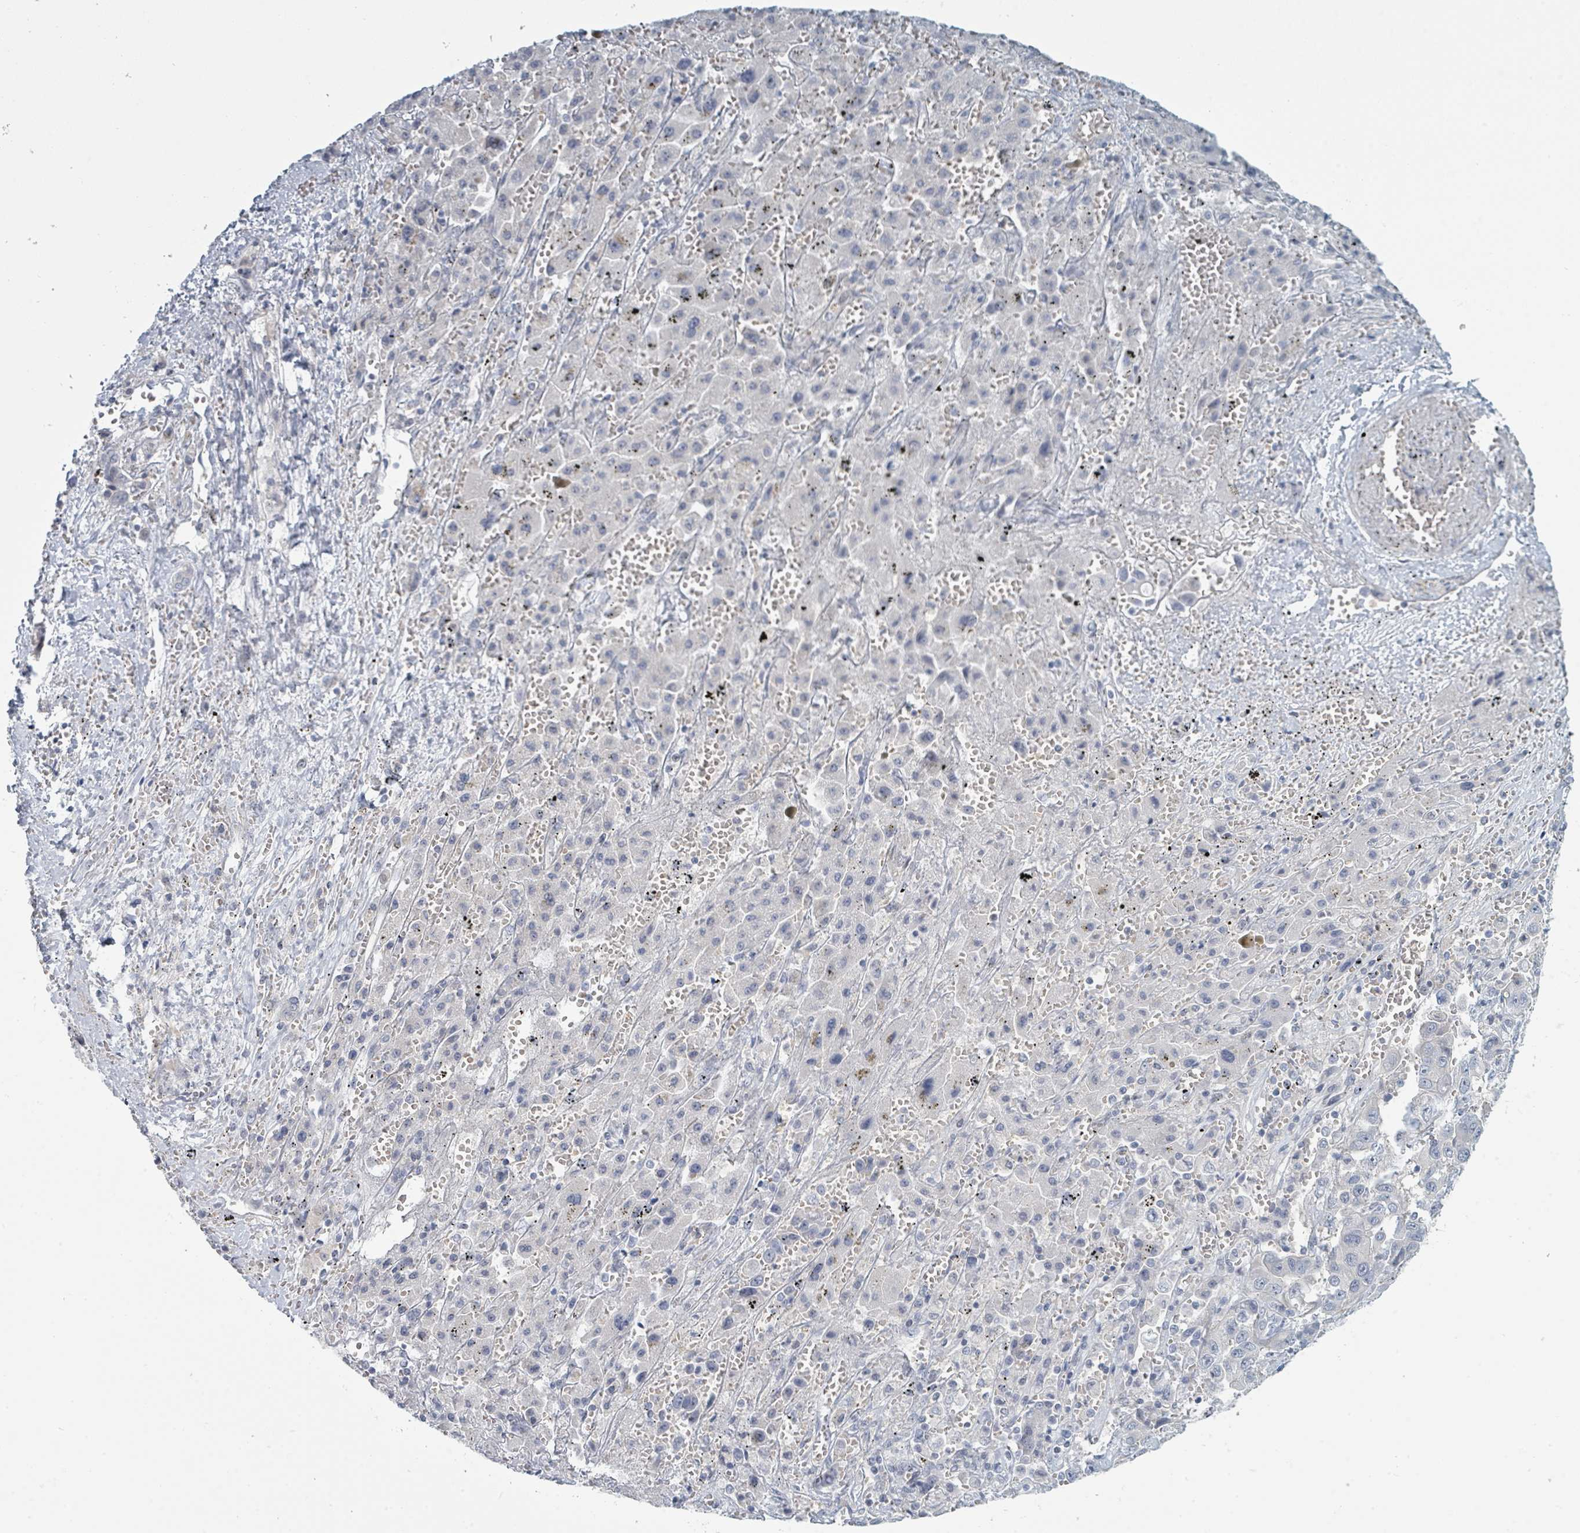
{"staining": {"intensity": "negative", "quantity": "none", "location": "none"}, "tissue": "liver cancer", "cell_type": "Tumor cells", "image_type": "cancer", "snomed": [{"axis": "morphology", "description": "Cholangiocarcinoma"}, {"axis": "topography", "description": "Liver"}], "caption": "This micrograph is of liver cholangiocarcinoma stained with immunohistochemistry to label a protein in brown with the nuclei are counter-stained blue. There is no staining in tumor cells.", "gene": "SLC25A45", "patient": {"sex": "female", "age": 52}}